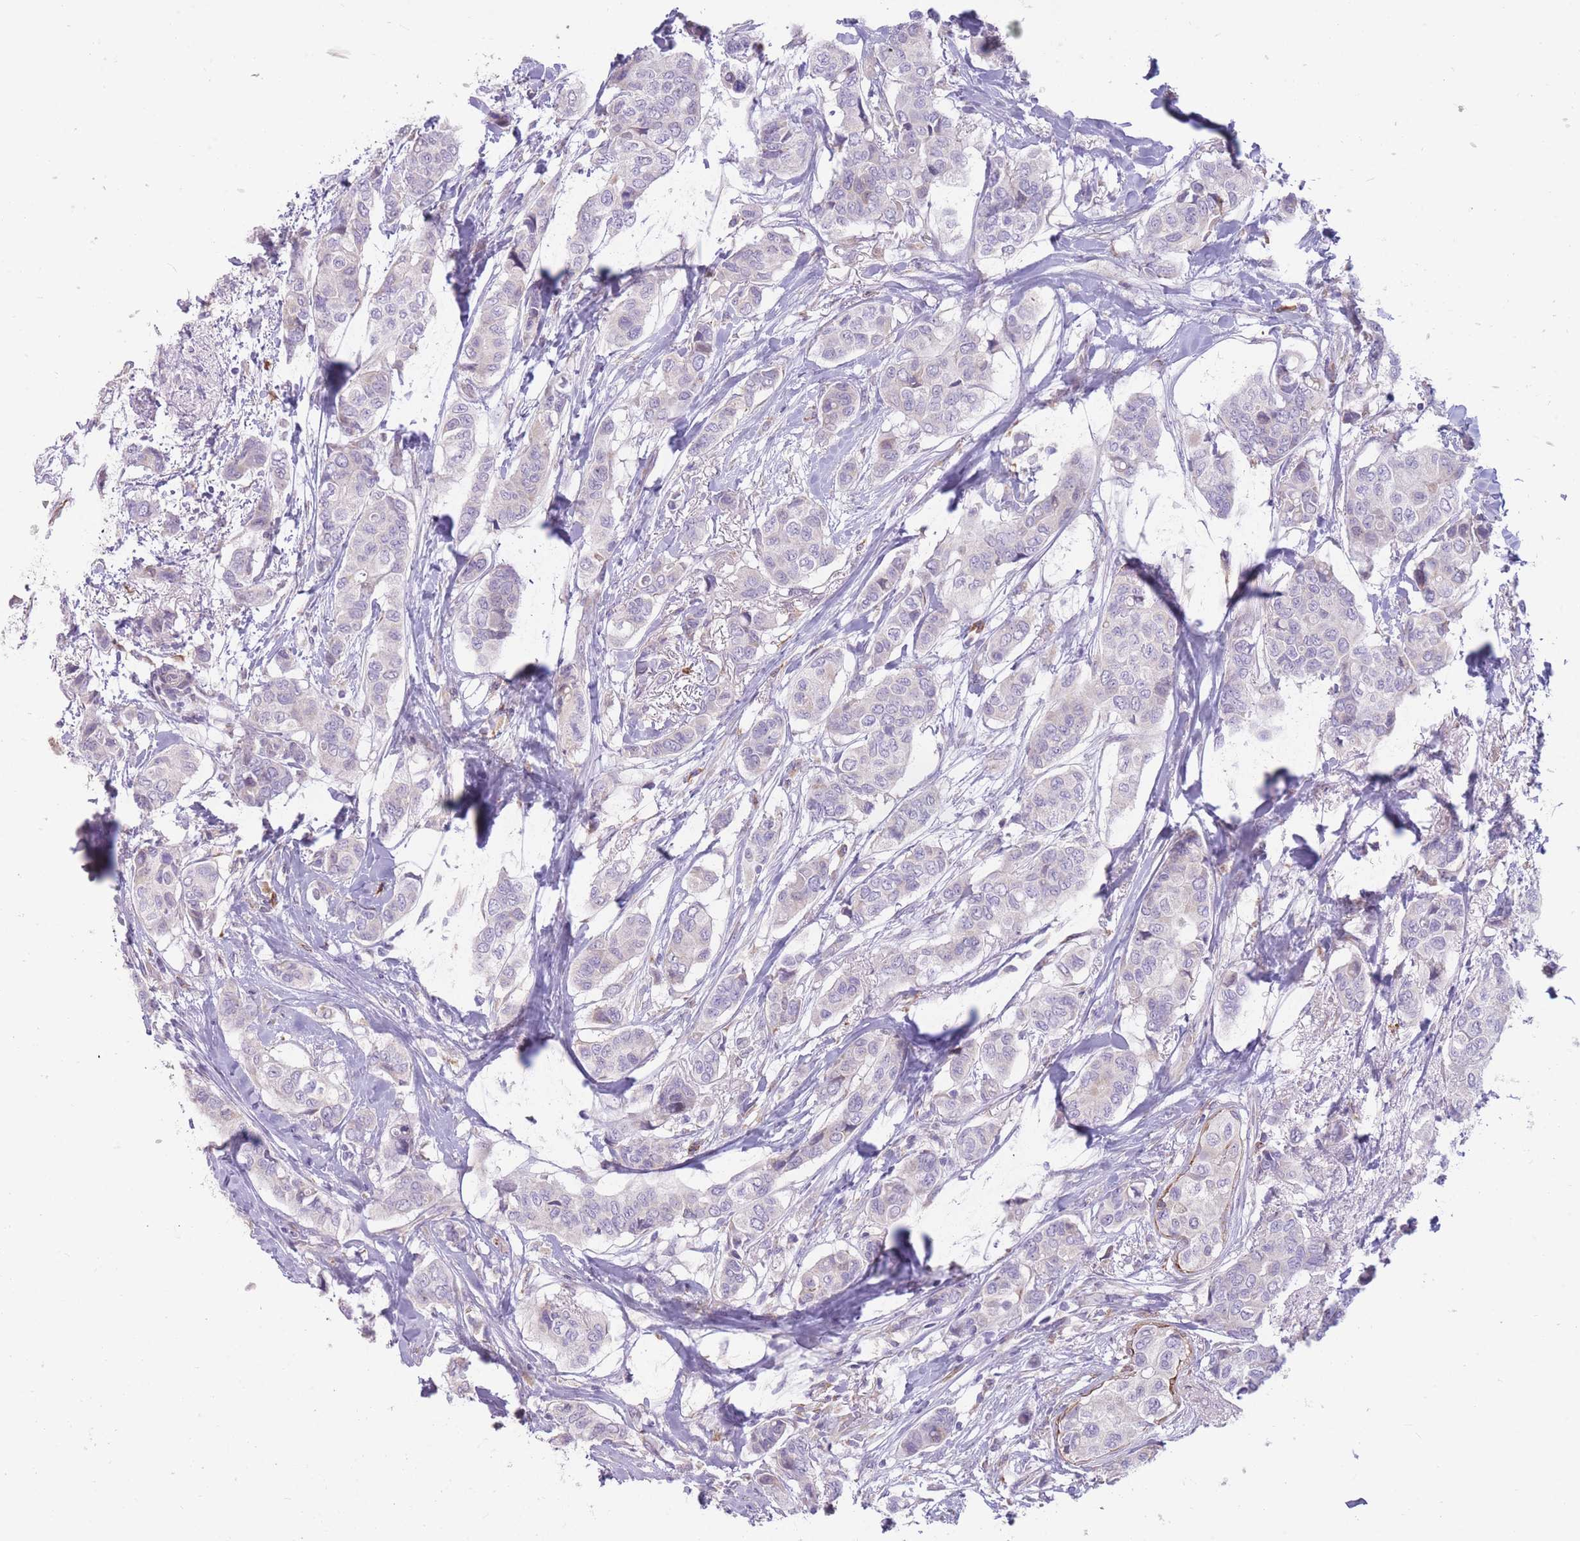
{"staining": {"intensity": "negative", "quantity": "none", "location": "none"}, "tissue": "breast cancer", "cell_type": "Tumor cells", "image_type": "cancer", "snomed": [{"axis": "morphology", "description": "Lobular carcinoma"}, {"axis": "topography", "description": "Breast"}], "caption": "An image of human breast cancer (lobular carcinoma) is negative for staining in tumor cells. (DAB (3,3'-diaminobenzidine) IHC, high magnification).", "gene": "TRAPPC5", "patient": {"sex": "female", "age": 51}}